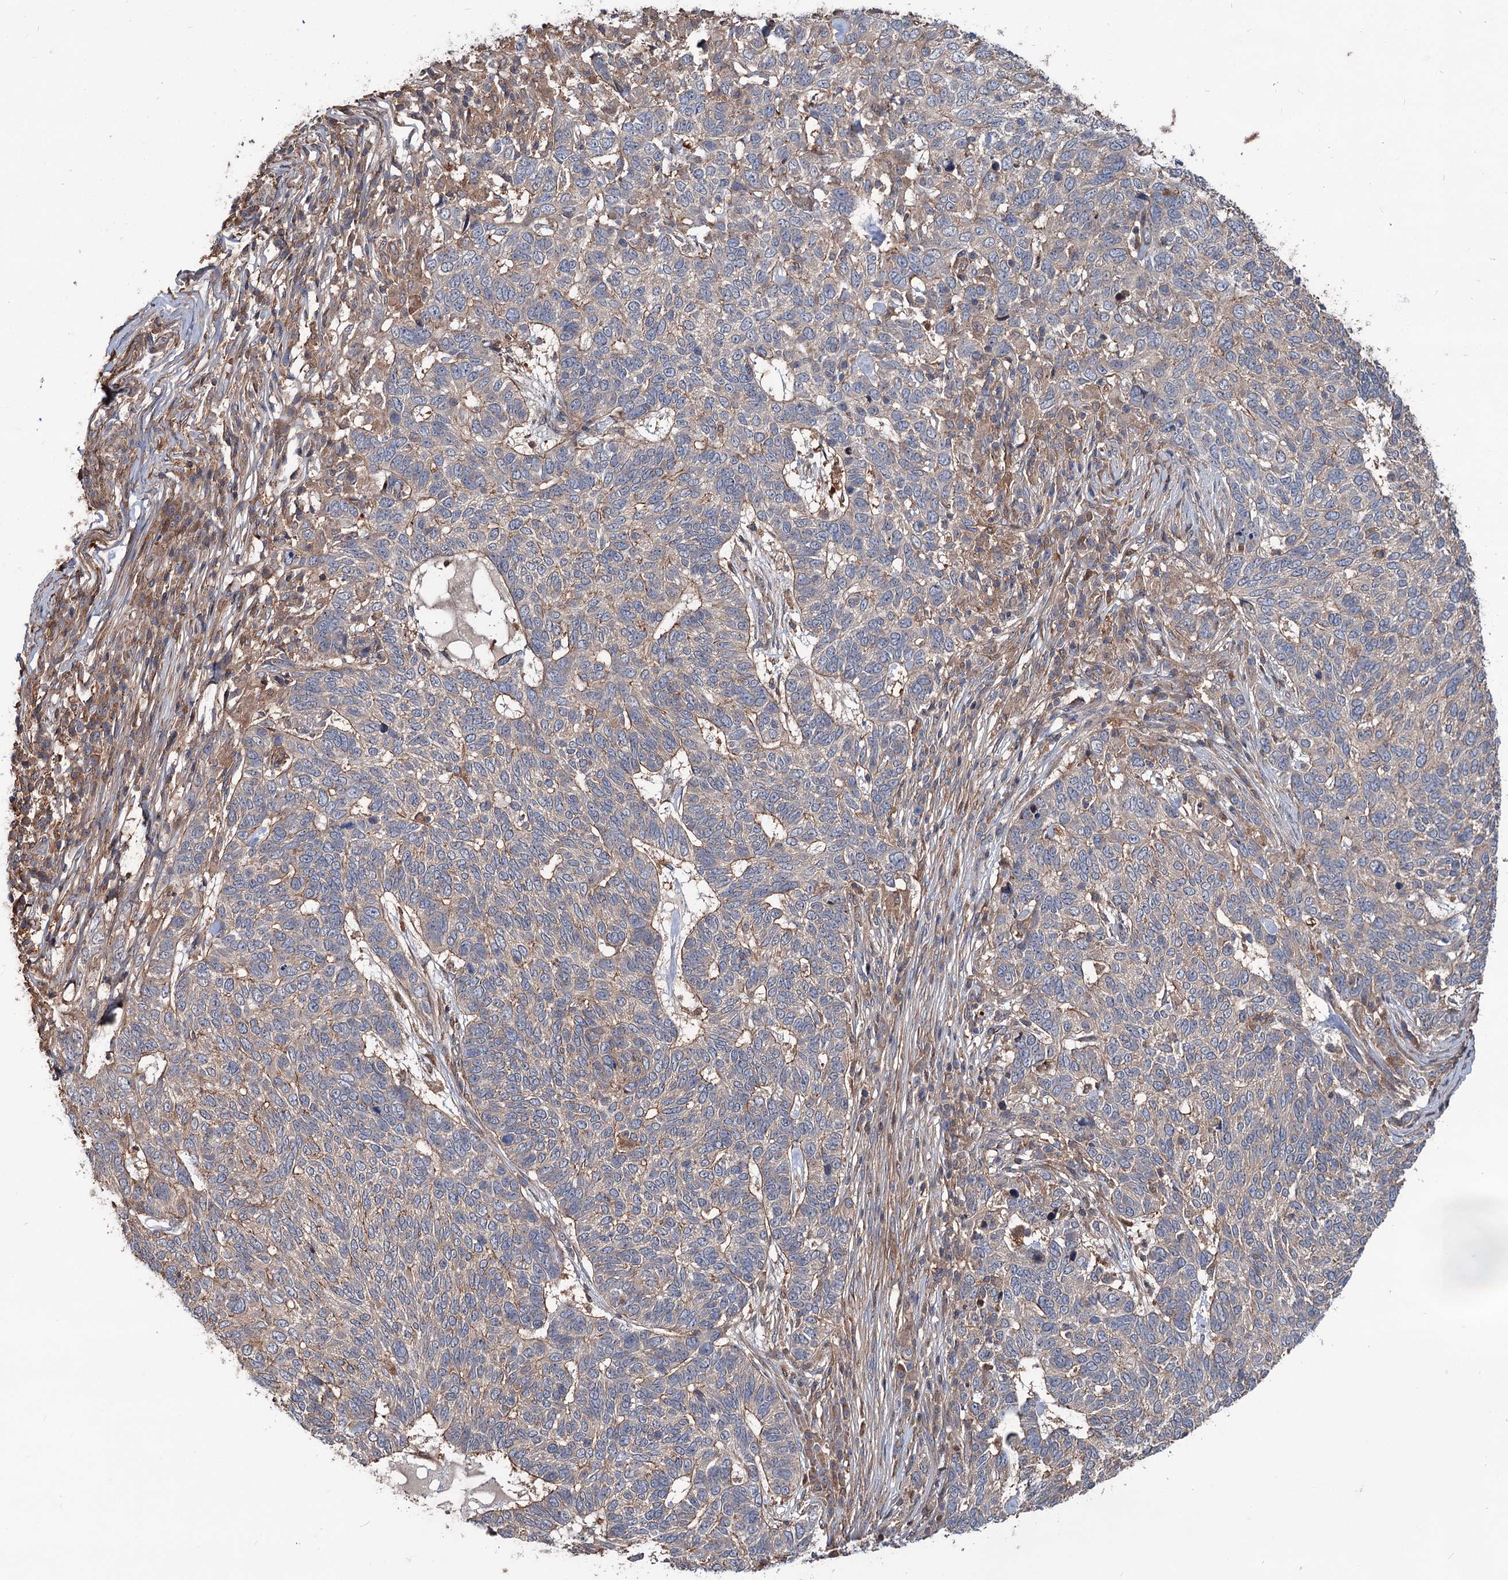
{"staining": {"intensity": "weak", "quantity": "25%-75%", "location": "cytoplasmic/membranous"}, "tissue": "skin cancer", "cell_type": "Tumor cells", "image_type": "cancer", "snomed": [{"axis": "morphology", "description": "Basal cell carcinoma"}, {"axis": "topography", "description": "Skin"}], "caption": "Weak cytoplasmic/membranous staining is present in about 25%-75% of tumor cells in skin cancer (basal cell carcinoma).", "gene": "GRIP1", "patient": {"sex": "female", "age": 65}}